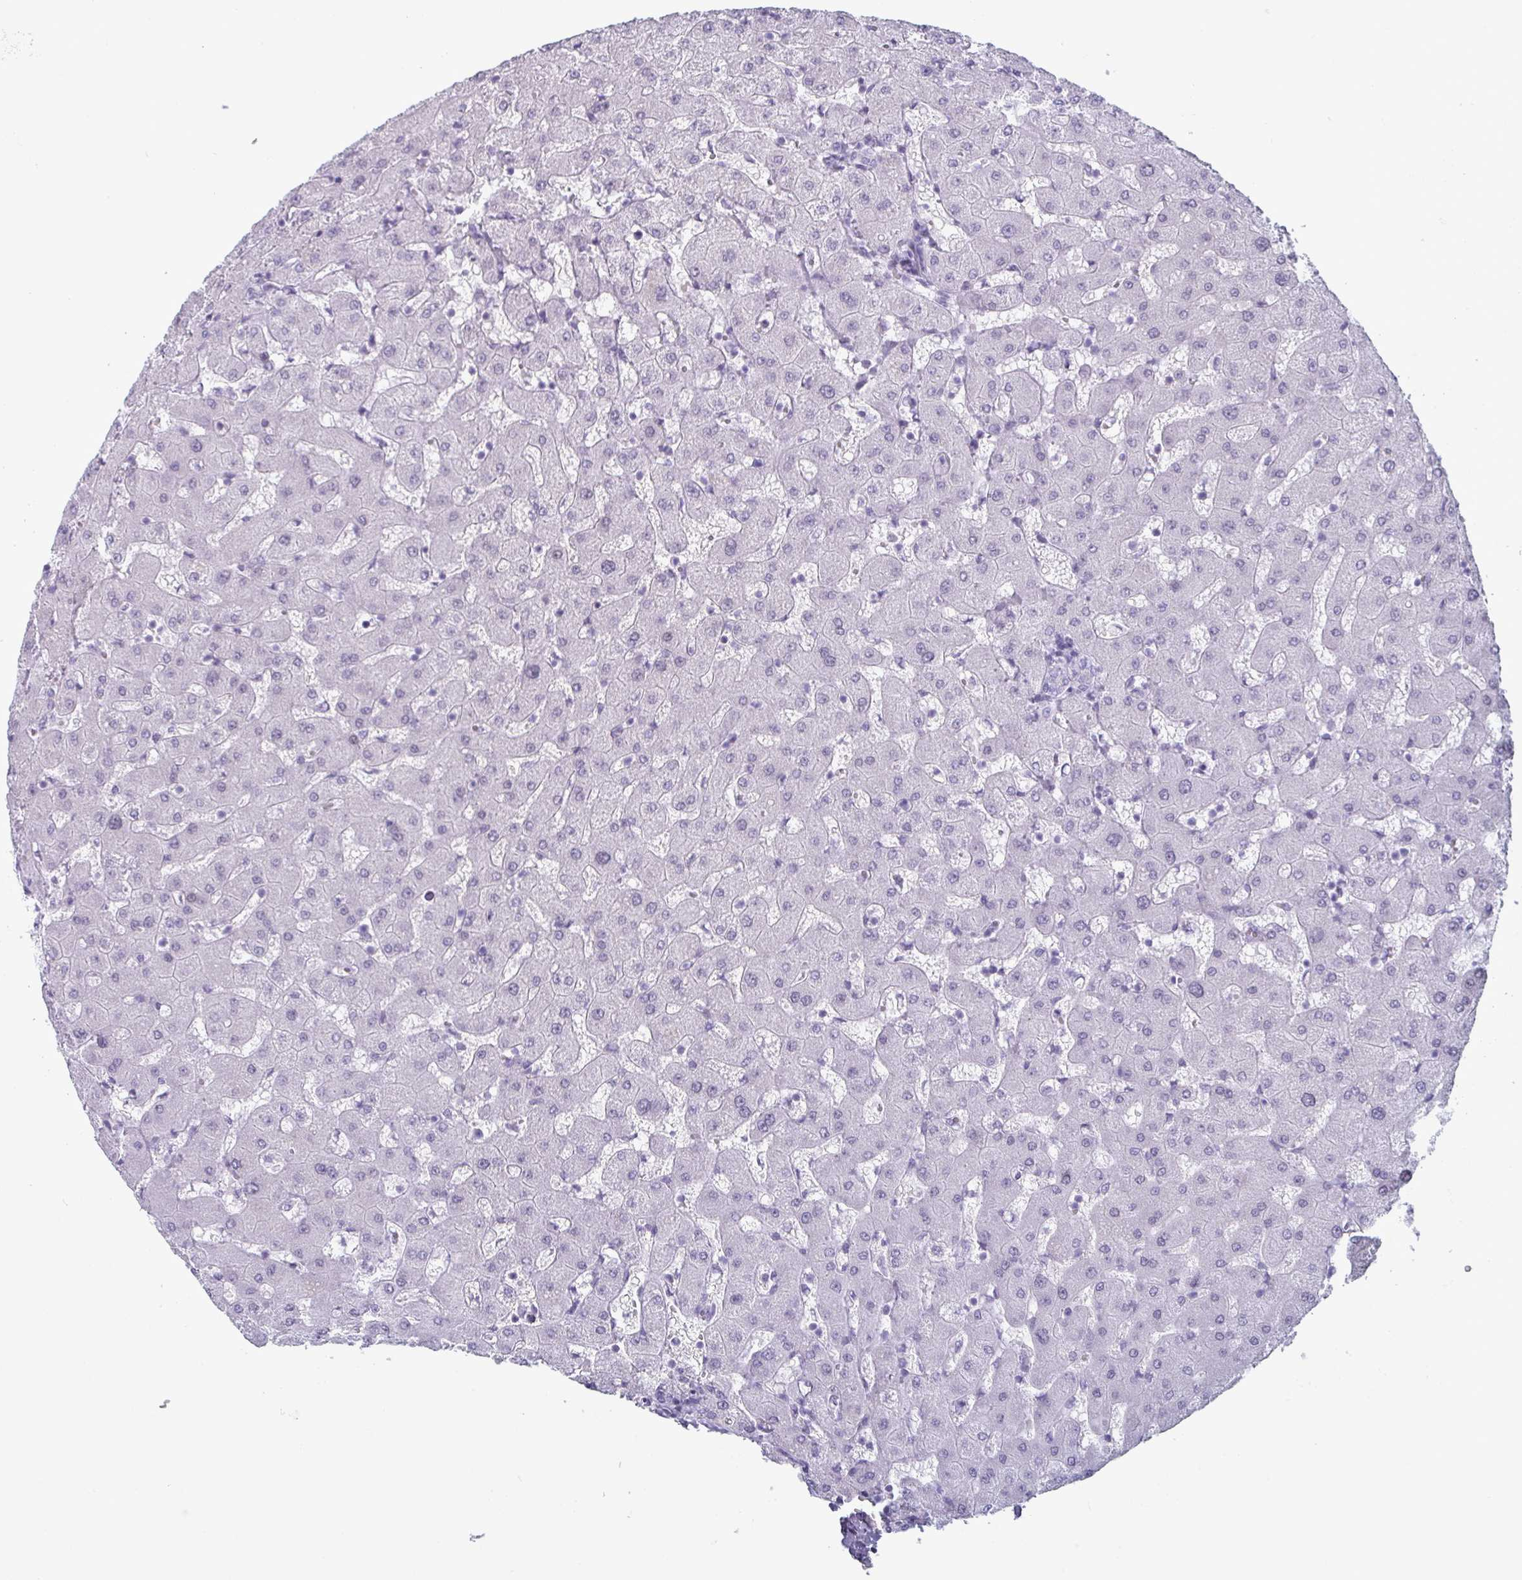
{"staining": {"intensity": "negative", "quantity": "none", "location": "none"}, "tissue": "liver", "cell_type": "Cholangiocytes", "image_type": "normal", "snomed": [{"axis": "morphology", "description": "Normal tissue, NOS"}, {"axis": "topography", "description": "Liver"}], "caption": "Immunohistochemistry micrograph of benign liver stained for a protein (brown), which shows no expression in cholangiocytes. (DAB (3,3'-diaminobenzidine) IHC, high magnification).", "gene": "VSIG10L", "patient": {"sex": "female", "age": 63}}